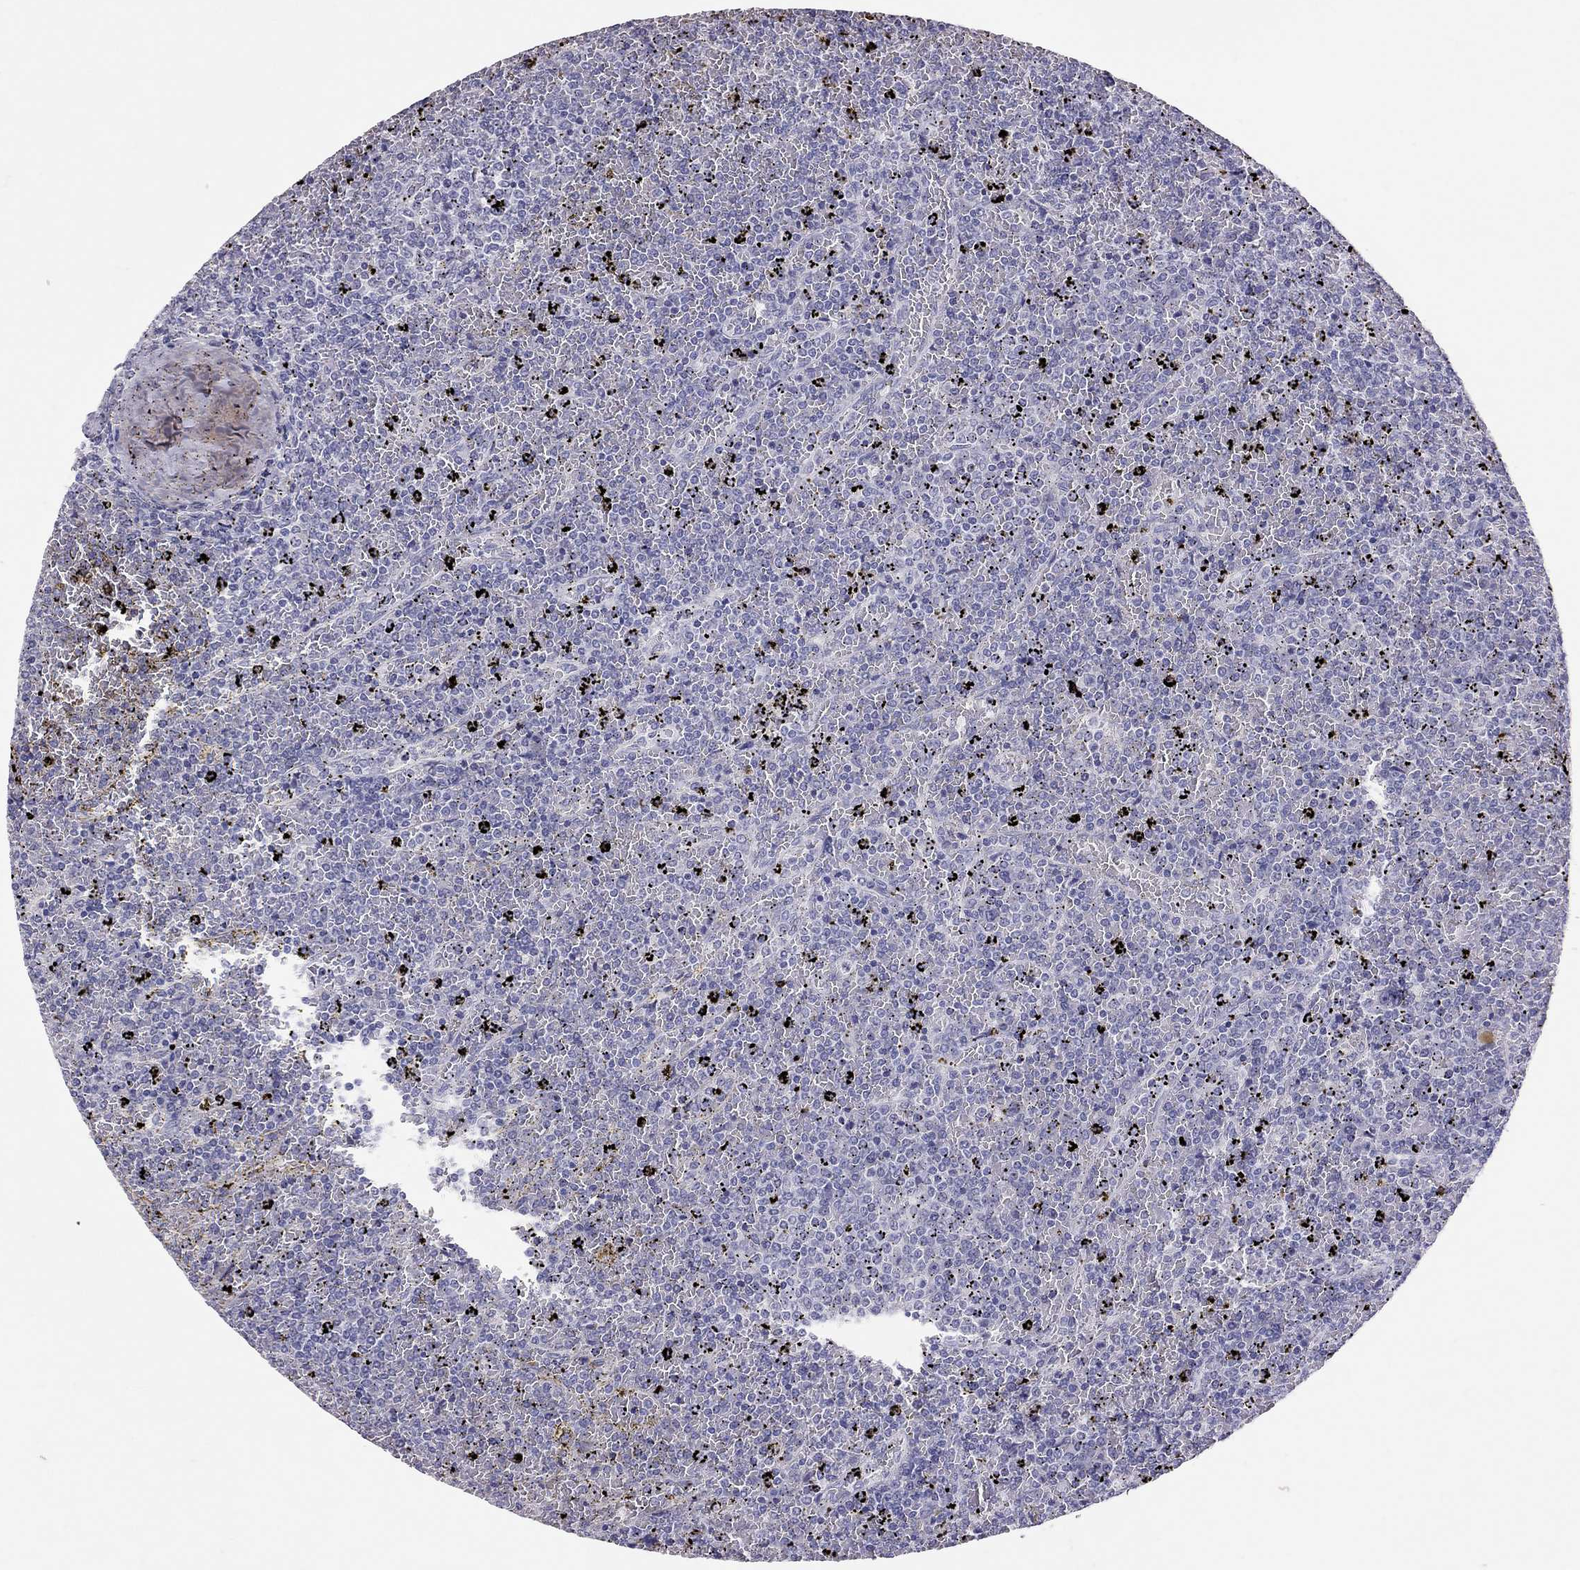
{"staining": {"intensity": "negative", "quantity": "none", "location": "none"}, "tissue": "lymphoma", "cell_type": "Tumor cells", "image_type": "cancer", "snomed": [{"axis": "morphology", "description": "Malignant lymphoma, non-Hodgkin's type, Low grade"}, {"axis": "topography", "description": "Spleen"}], "caption": "An immunohistochemistry photomicrograph of lymphoma is shown. There is no staining in tumor cells of lymphoma.", "gene": "PSMB11", "patient": {"sex": "female", "age": 77}}